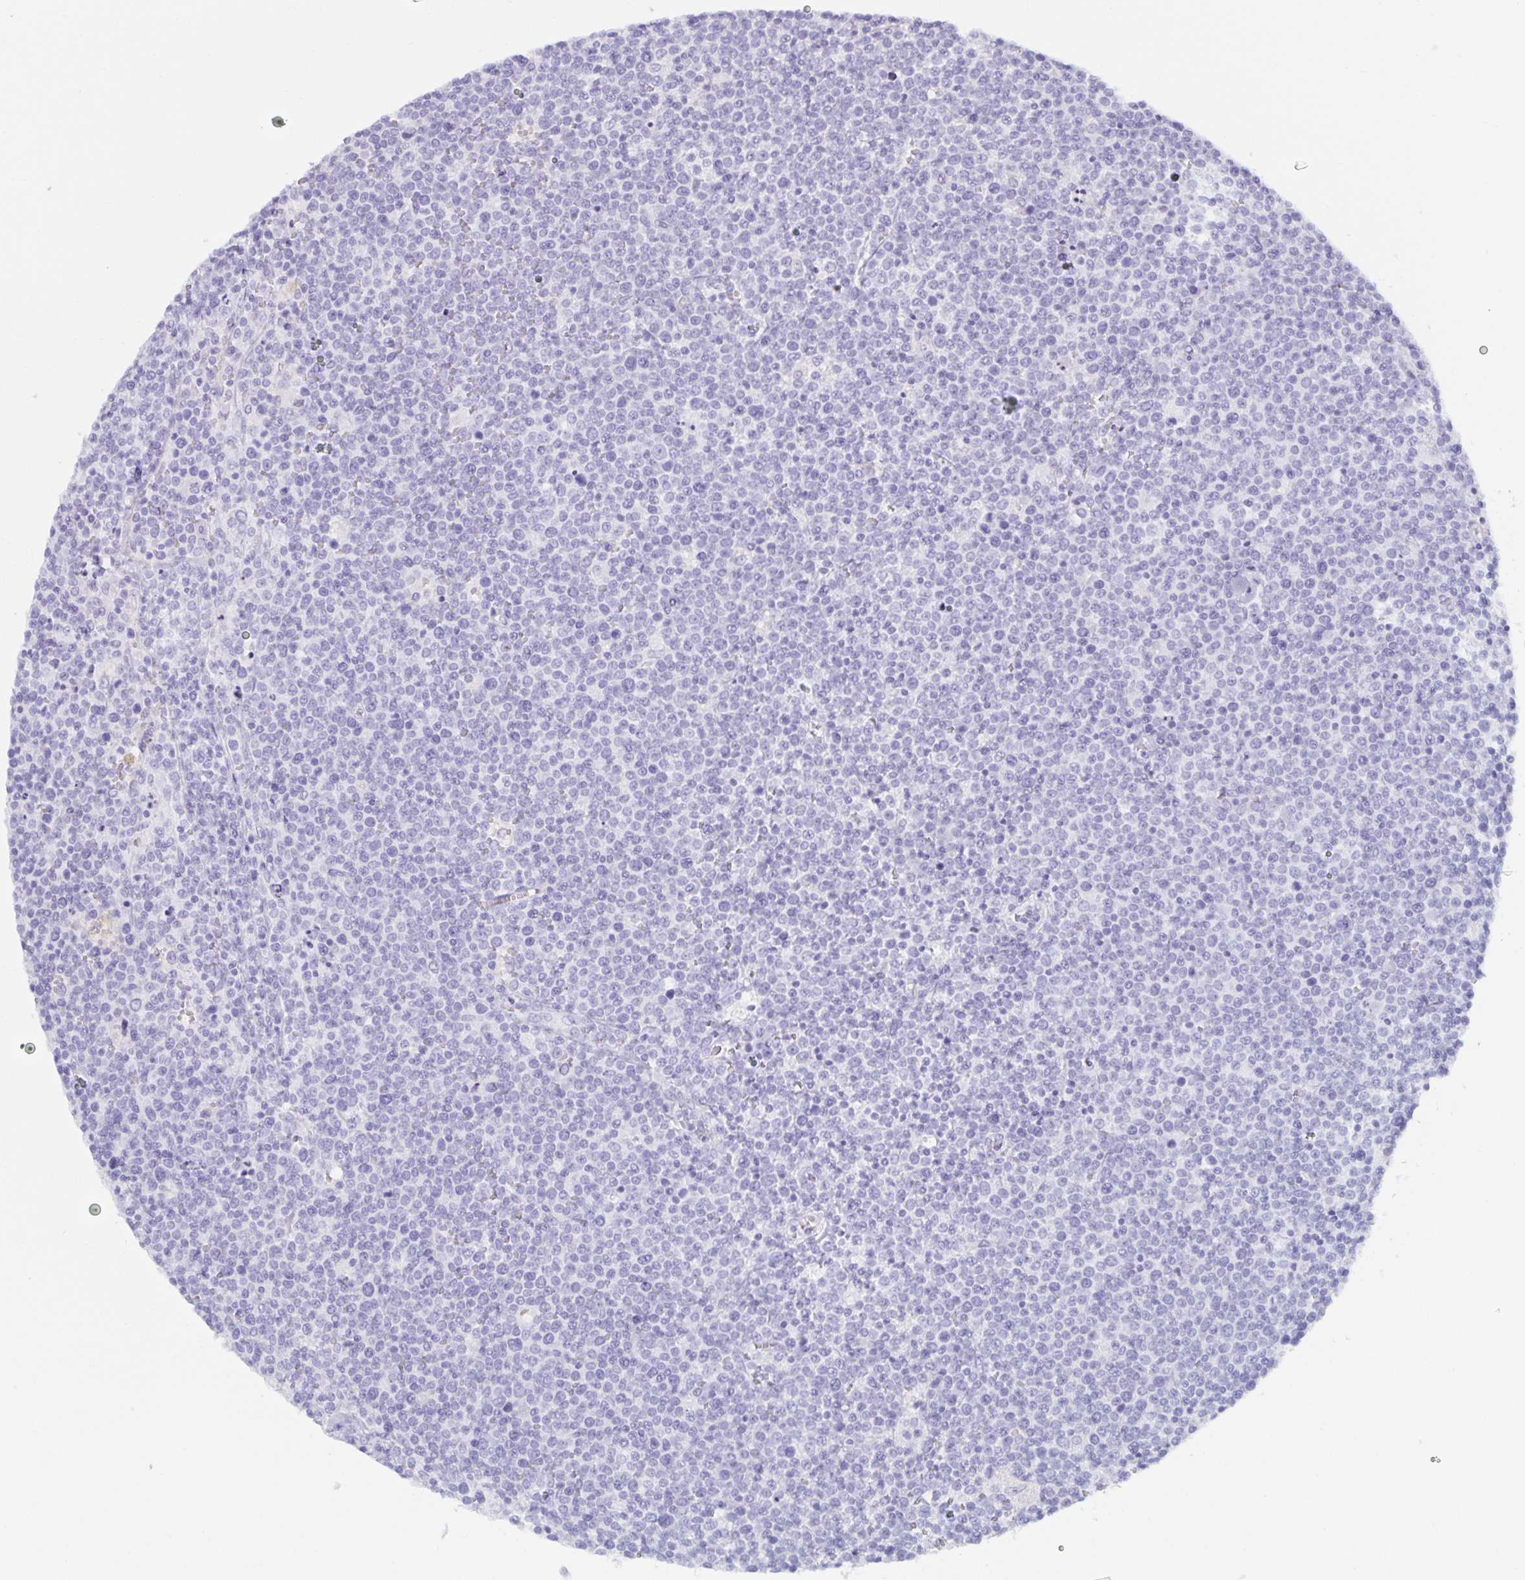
{"staining": {"intensity": "negative", "quantity": "none", "location": "none"}, "tissue": "lymphoma", "cell_type": "Tumor cells", "image_type": "cancer", "snomed": [{"axis": "morphology", "description": "Malignant lymphoma, non-Hodgkin's type, High grade"}, {"axis": "topography", "description": "Lymph node"}], "caption": "Immunohistochemistry (IHC) photomicrograph of neoplastic tissue: human lymphoma stained with DAB demonstrates no significant protein expression in tumor cells. (Brightfield microscopy of DAB immunohistochemistry (IHC) at high magnification).", "gene": "SPAG4", "patient": {"sex": "male", "age": 61}}